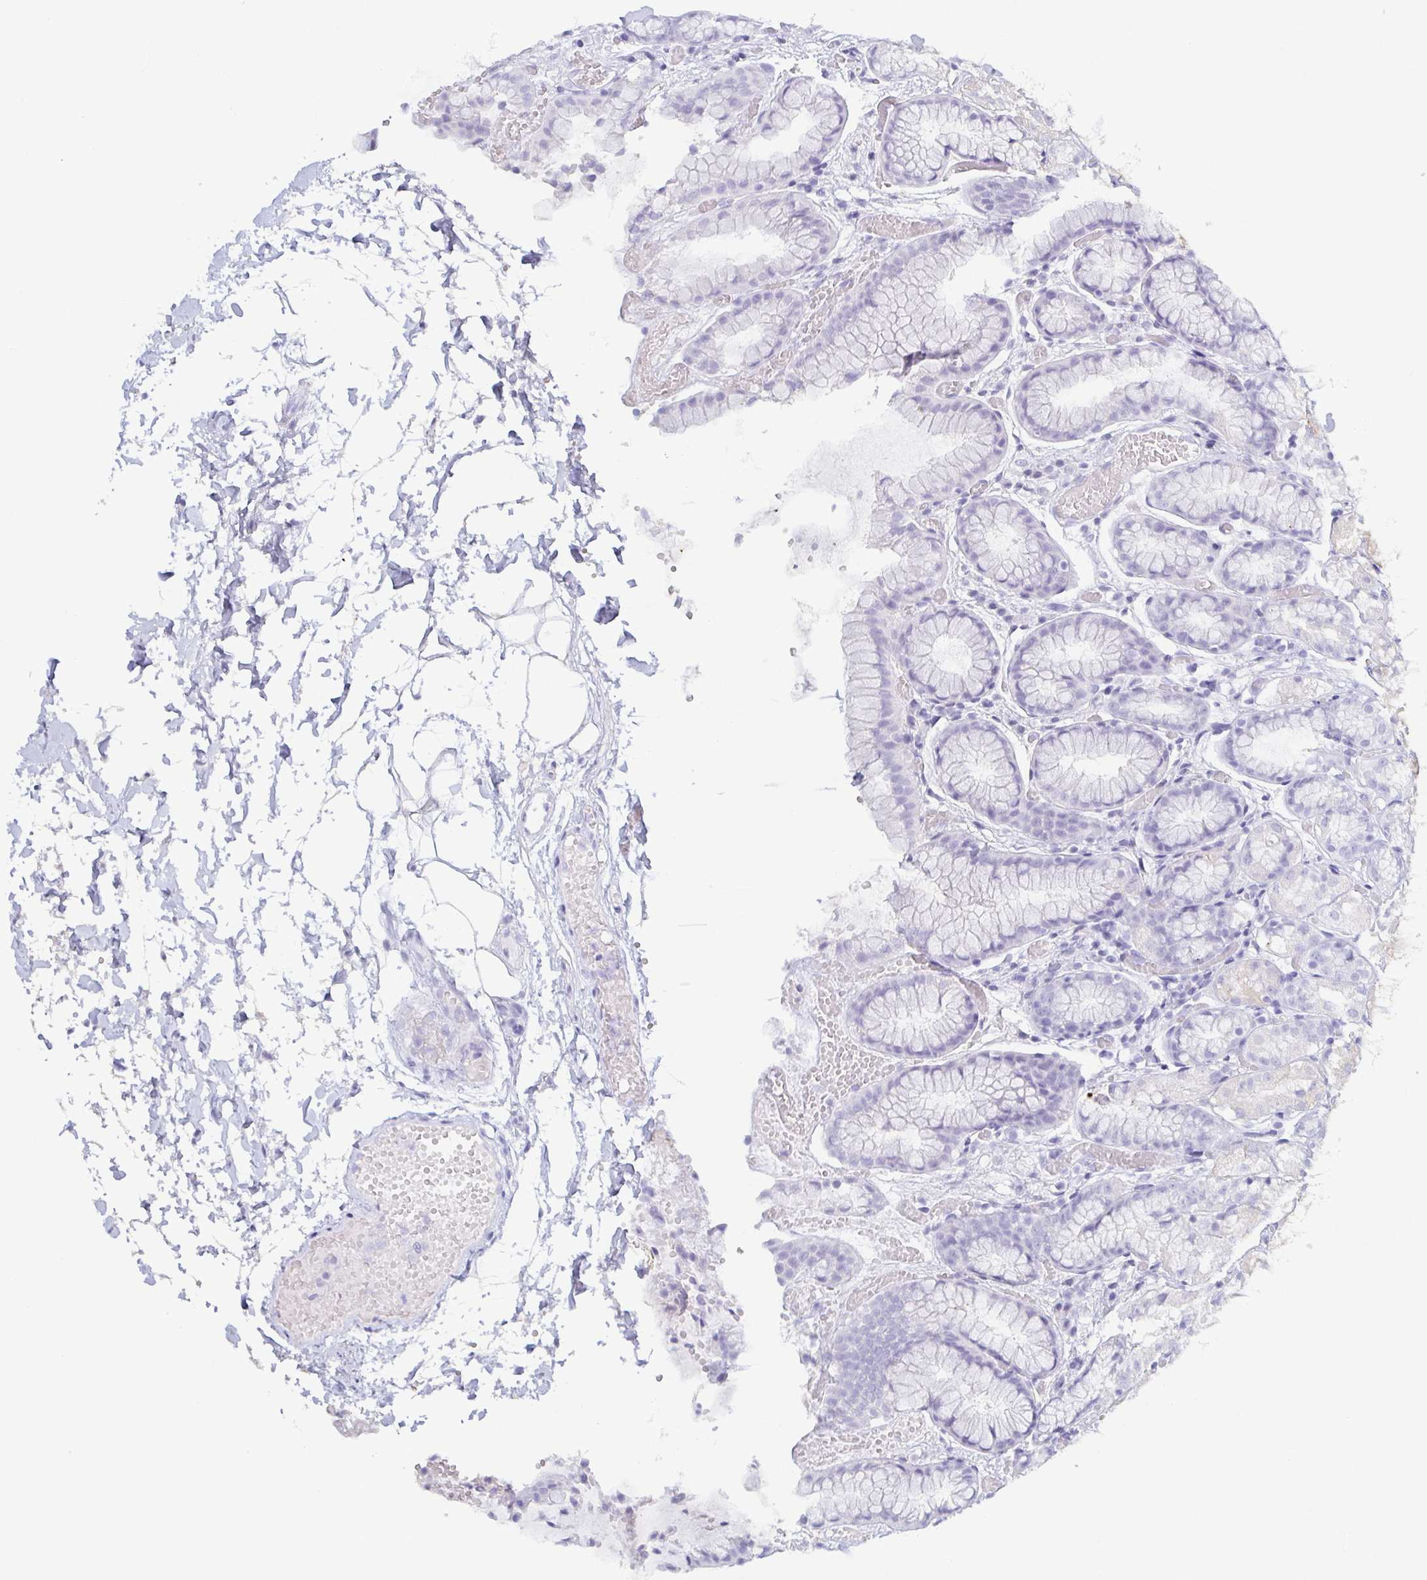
{"staining": {"intensity": "moderate", "quantity": "<25%", "location": "cytoplasmic/membranous"}, "tissue": "stomach", "cell_type": "Glandular cells", "image_type": "normal", "snomed": [{"axis": "morphology", "description": "Normal tissue, NOS"}, {"axis": "topography", "description": "Stomach"}], "caption": "A low amount of moderate cytoplasmic/membranous positivity is seen in approximately <25% of glandular cells in benign stomach. The staining was performed using DAB, with brown indicating positive protein expression. Nuclei are stained blue with hematoxylin.", "gene": "ZG16B", "patient": {"sex": "male", "age": 70}}